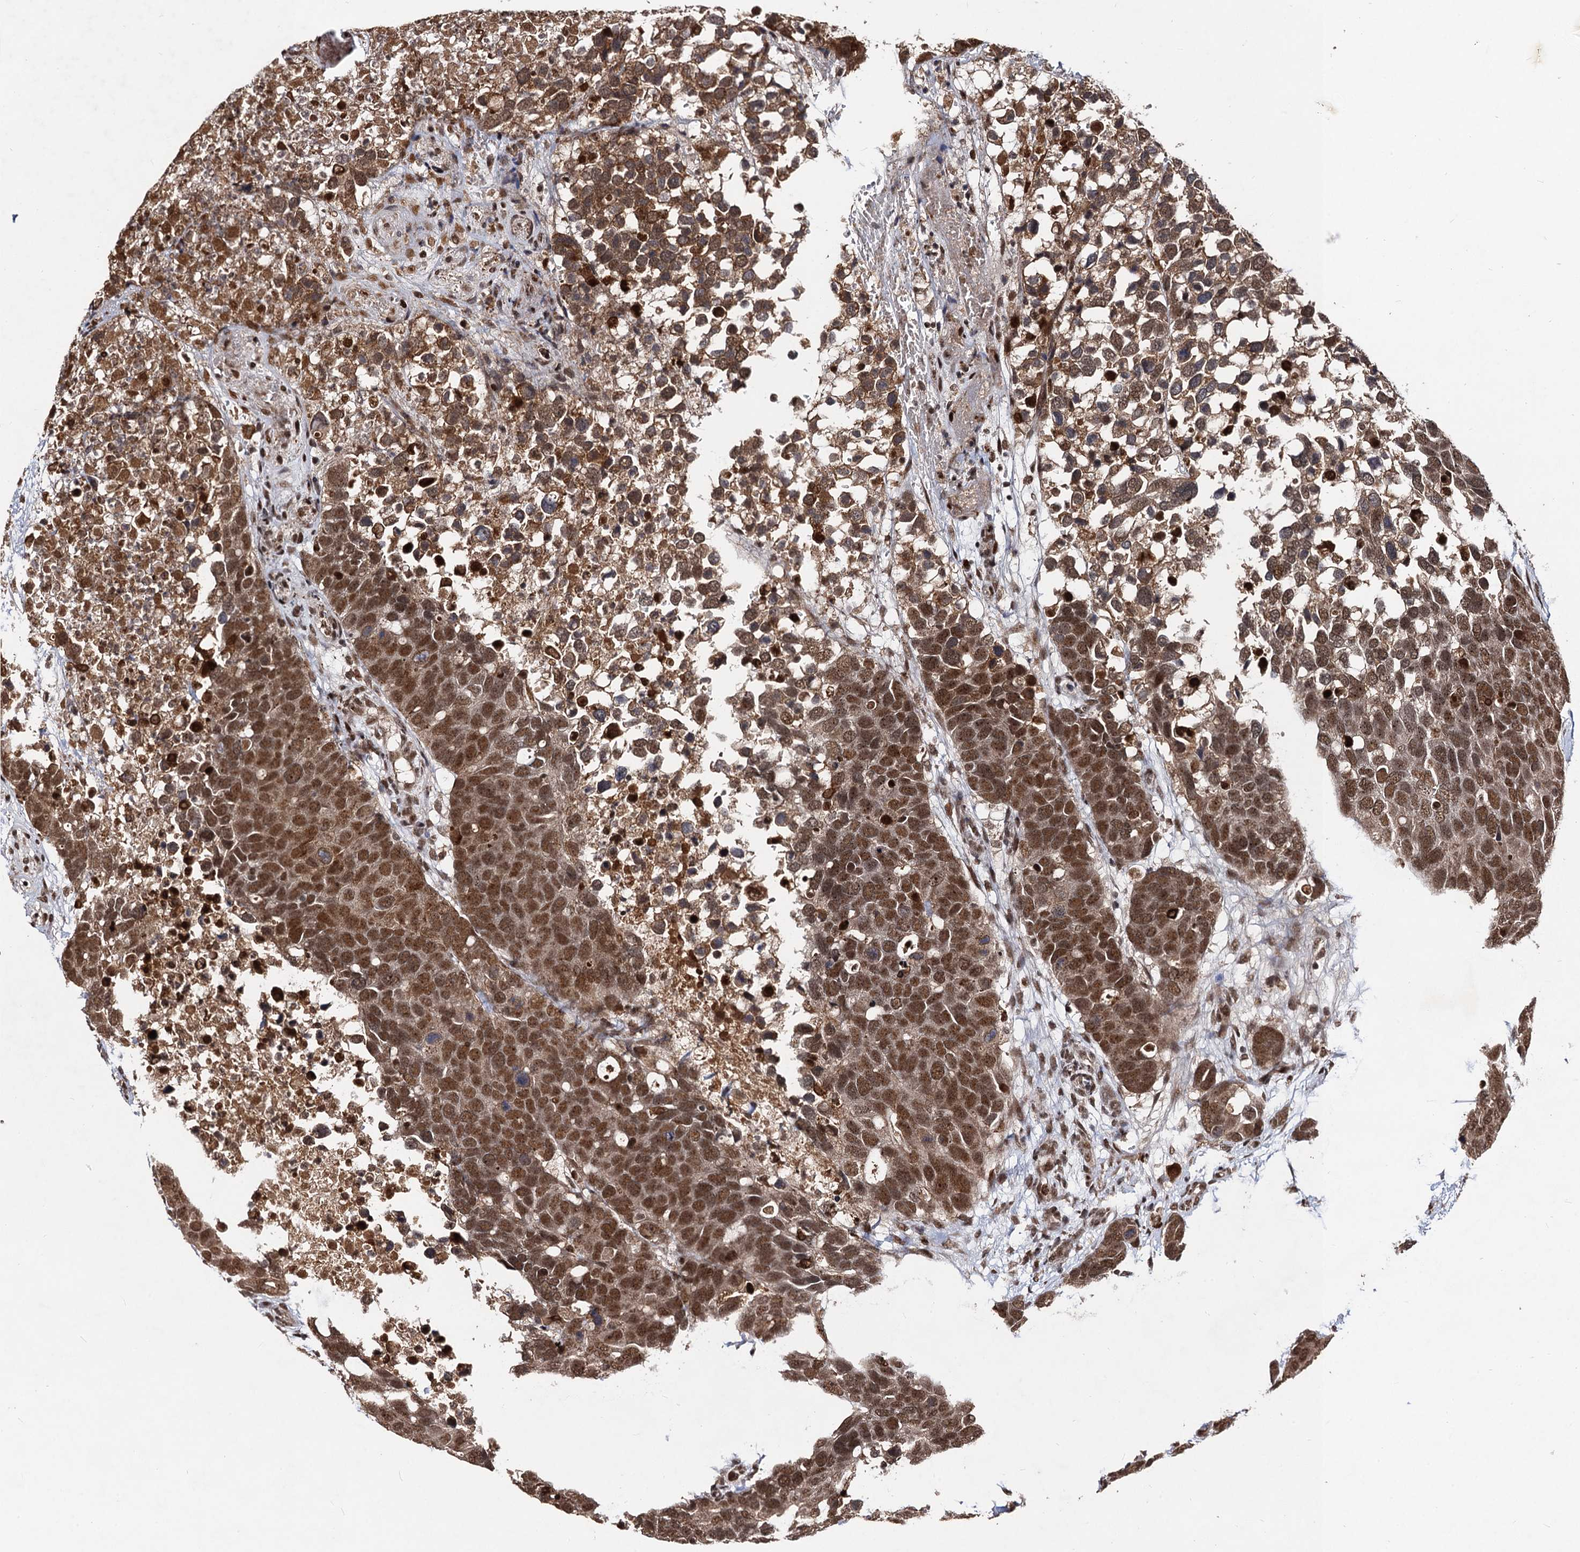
{"staining": {"intensity": "moderate", "quantity": ">75%", "location": "cytoplasmic/membranous,nuclear"}, "tissue": "breast cancer", "cell_type": "Tumor cells", "image_type": "cancer", "snomed": [{"axis": "morphology", "description": "Duct carcinoma"}, {"axis": "topography", "description": "Breast"}], "caption": "Moderate cytoplasmic/membranous and nuclear expression for a protein is identified in about >75% of tumor cells of breast cancer using immunohistochemistry (IHC).", "gene": "SFSWAP", "patient": {"sex": "female", "age": 83}}